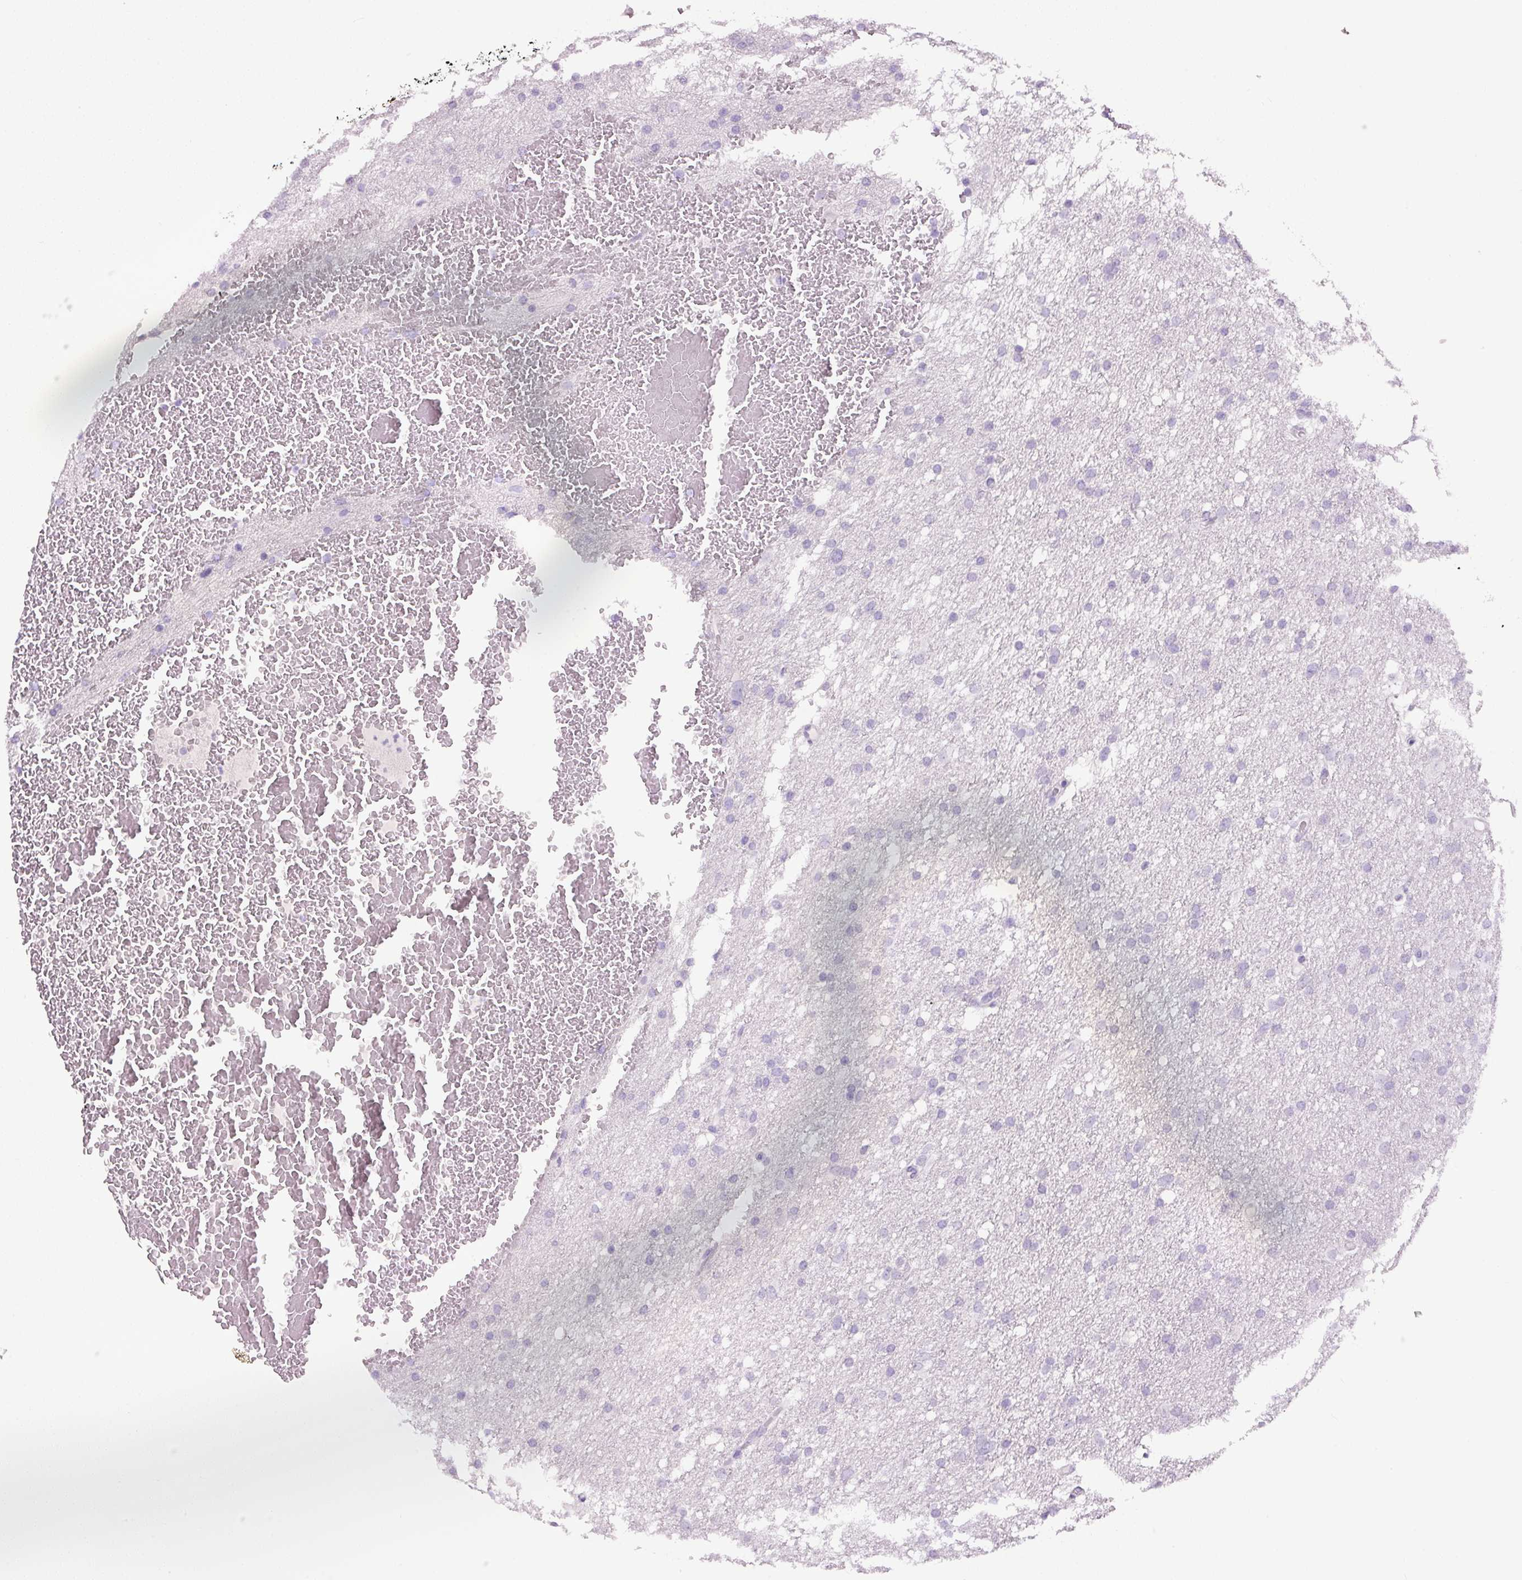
{"staining": {"intensity": "negative", "quantity": "none", "location": "none"}, "tissue": "glioma", "cell_type": "Tumor cells", "image_type": "cancer", "snomed": [{"axis": "morphology", "description": "Glioma, malignant, High grade"}, {"axis": "topography", "description": "Cerebral cortex"}], "caption": "A high-resolution histopathology image shows IHC staining of glioma, which demonstrates no significant positivity in tumor cells. The staining is performed using DAB (3,3'-diaminobenzidine) brown chromogen with nuclei counter-stained in using hematoxylin.", "gene": "COL9A2", "patient": {"sex": "female", "age": 36}}